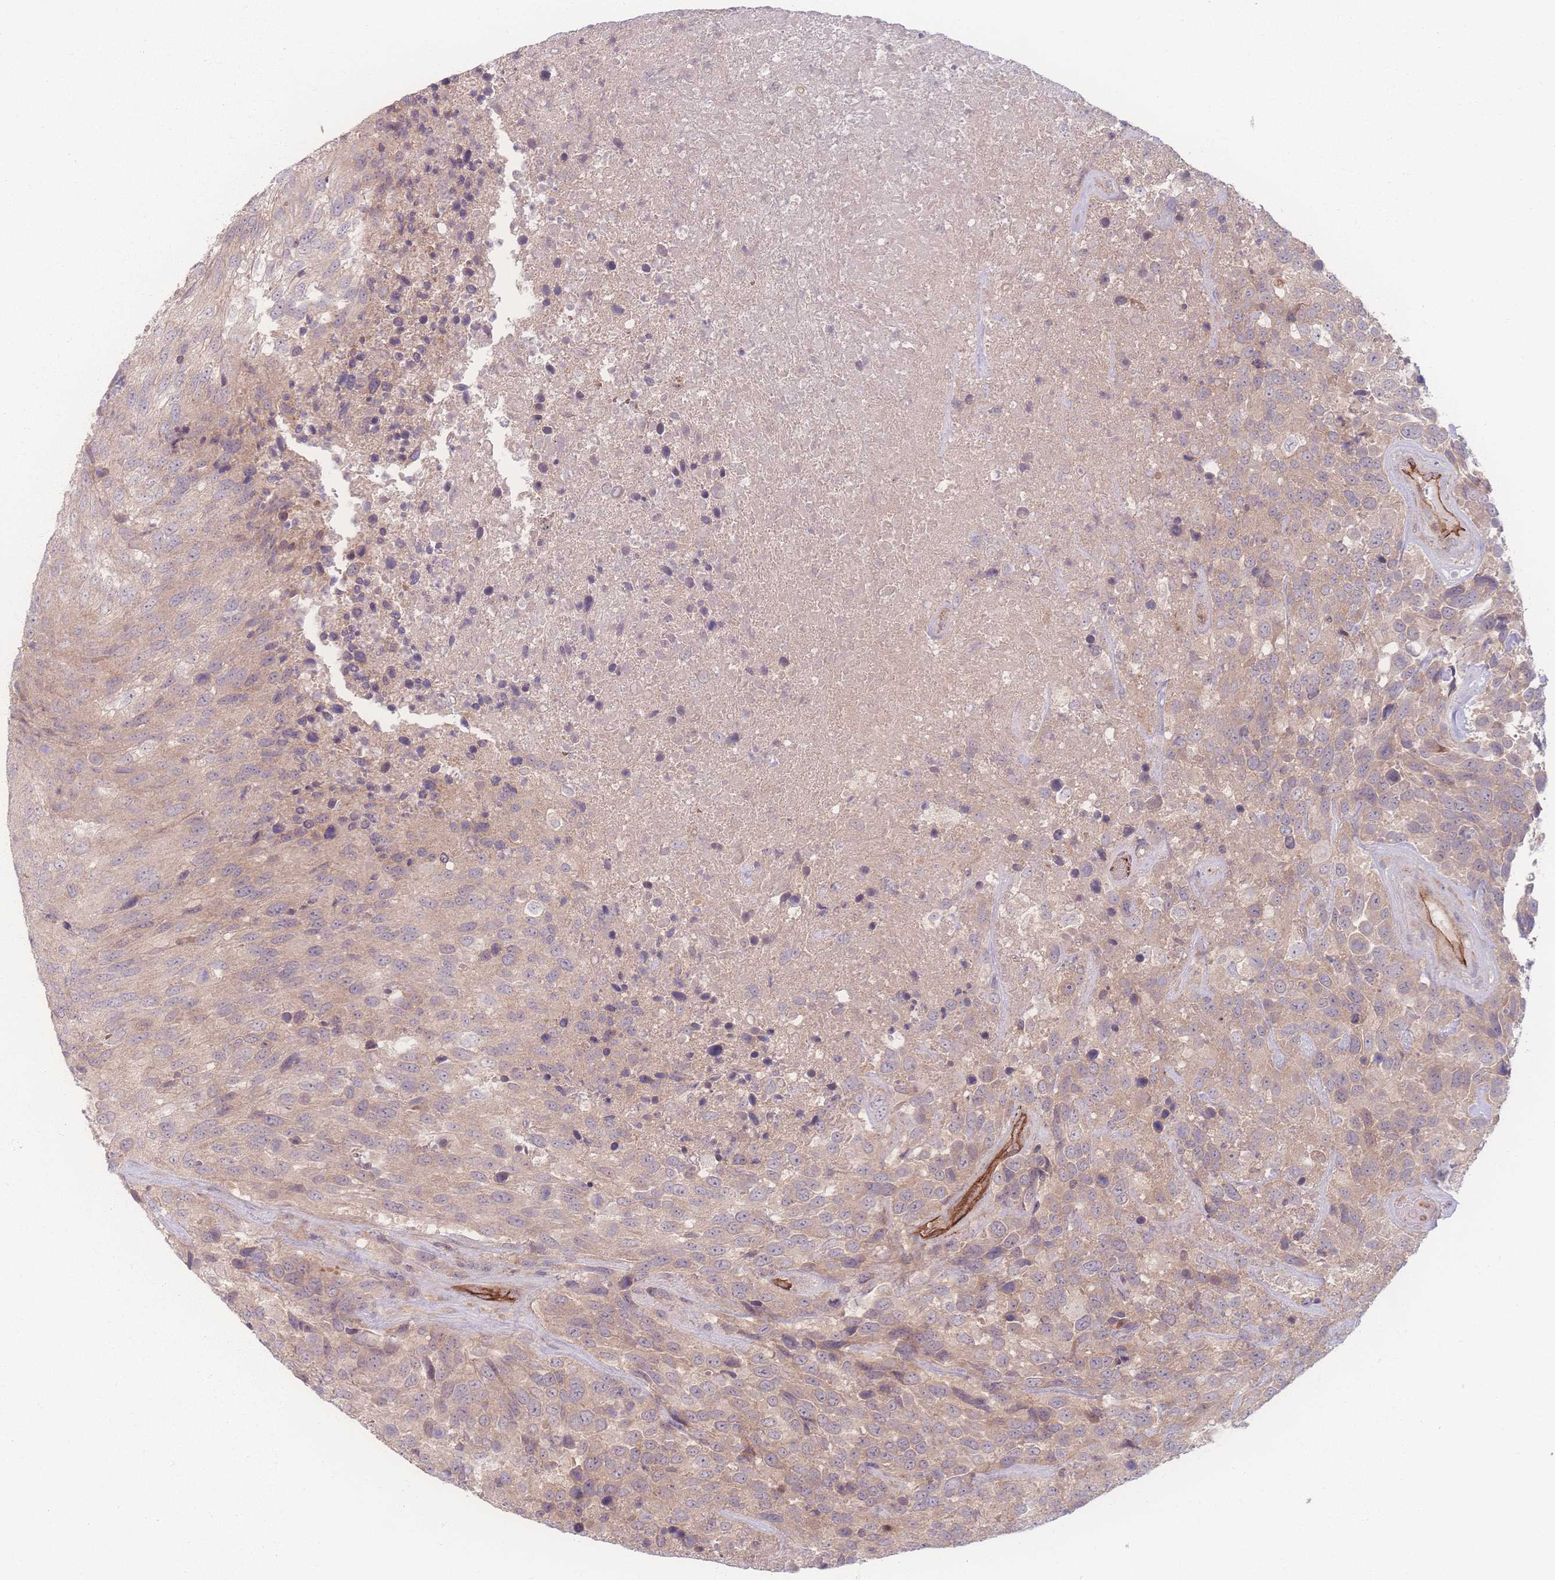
{"staining": {"intensity": "weak", "quantity": ">75%", "location": "cytoplasmic/membranous"}, "tissue": "urothelial cancer", "cell_type": "Tumor cells", "image_type": "cancer", "snomed": [{"axis": "morphology", "description": "Urothelial carcinoma, High grade"}, {"axis": "topography", "description": "Urinary bladder"}], "caption": "Protein expression analysis of urothelial carcinoma (high-grade) demonstrates weak cytoplasmic/membranous positivity in about >75% of tumor cells.", "gene": "INSR", "patient": {"sex": "female", "age": 70}}